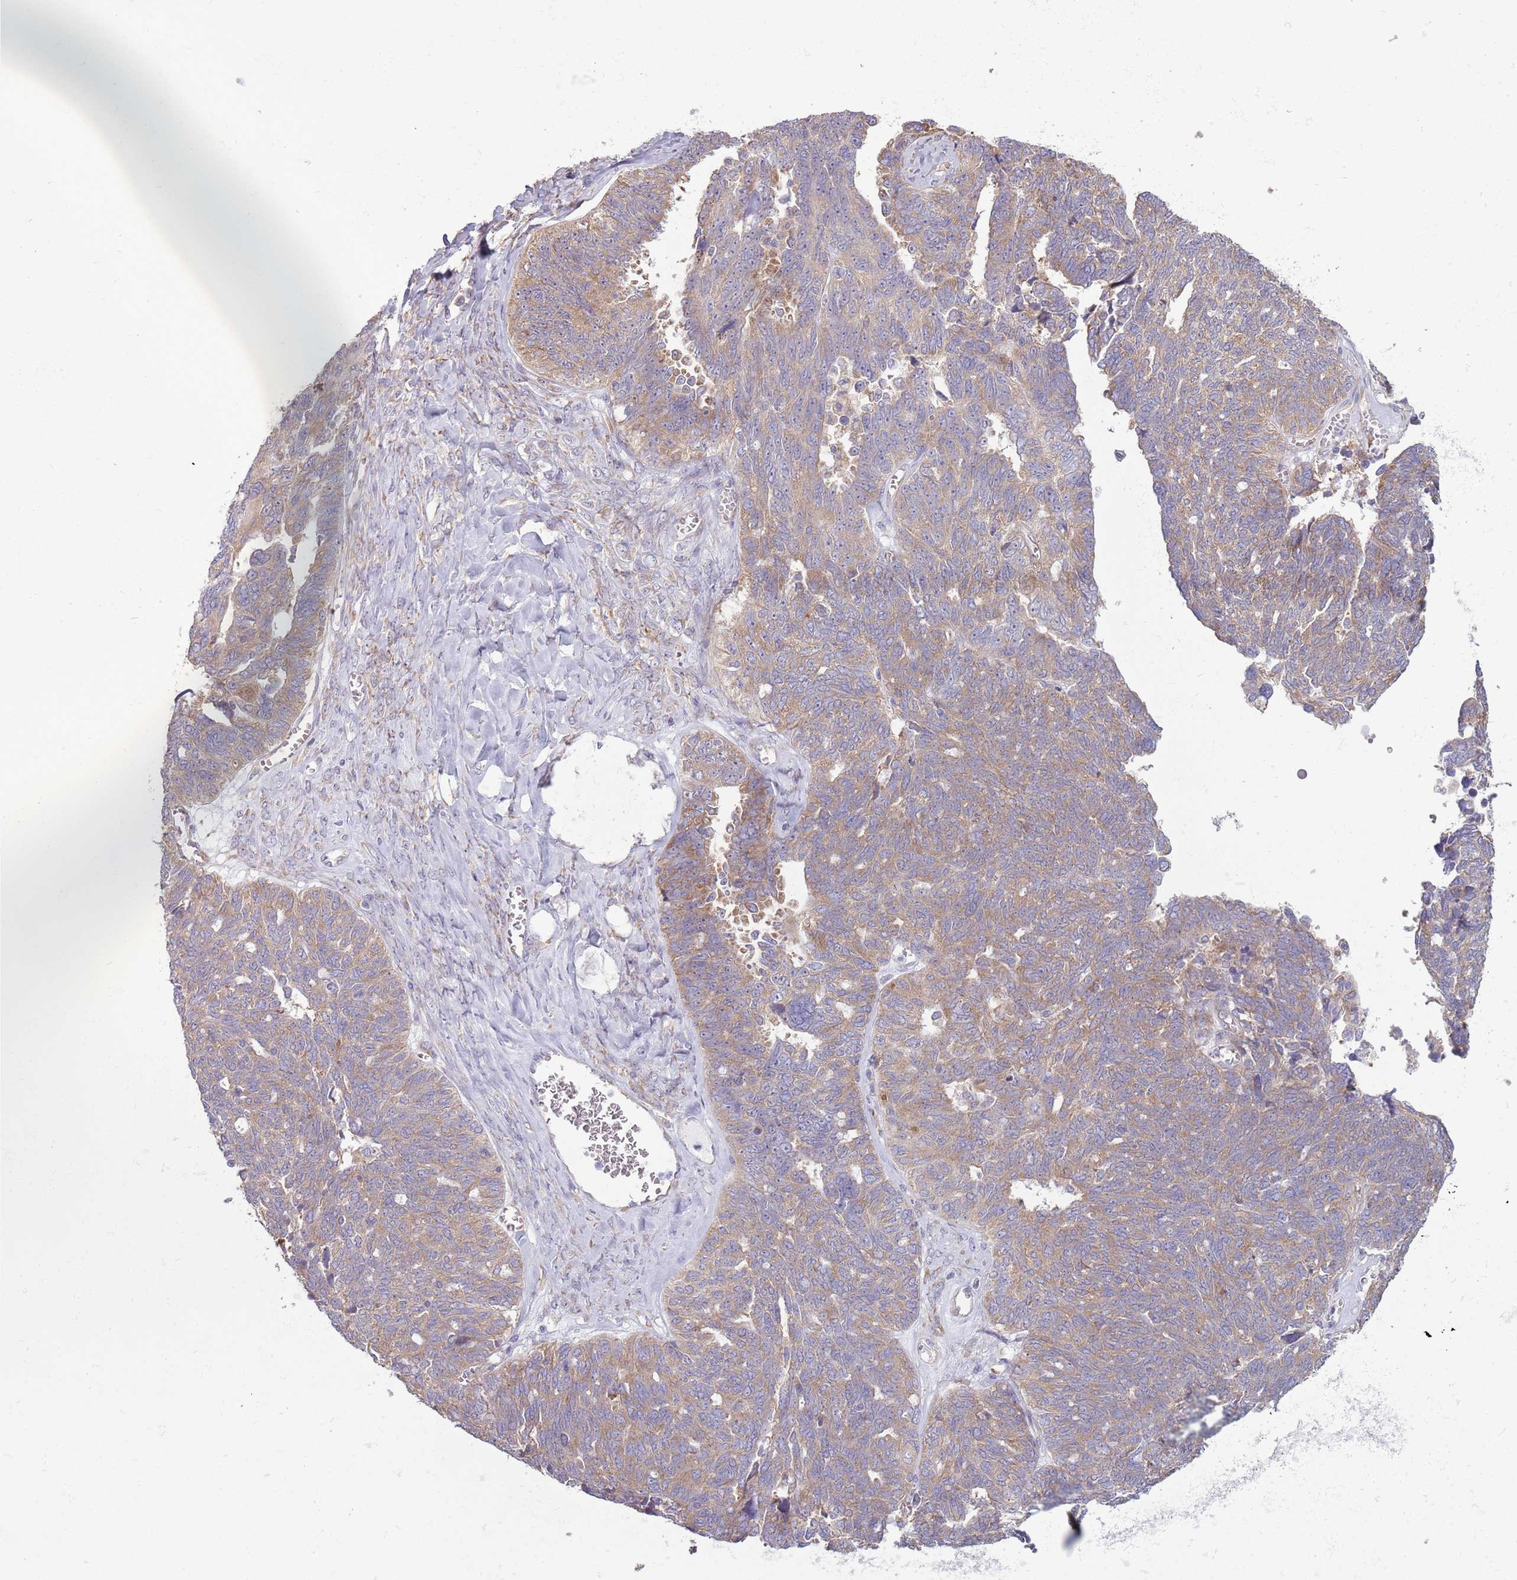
{"staining": {"intensity": "weak", "quantity": ">75%", "location": "cytoplasmic/membranous"}, "tissue": "ovarian cancer", "cell_type": "Tumor cells", "image_type": "cancer", "snomed": [{"axis": "morphology", "description": "Cystadenocarcinoma, serous, NOS"}, {"axis": "topography", "description": "Ovary"}], "caption": "A brown stain shows weak cytoplasmic/membranous expression of a protein in human ovarian cancer tumor cells.", "gene": "RPL17-C18orf32", "patient": {"sex": "female", "age": 79}}